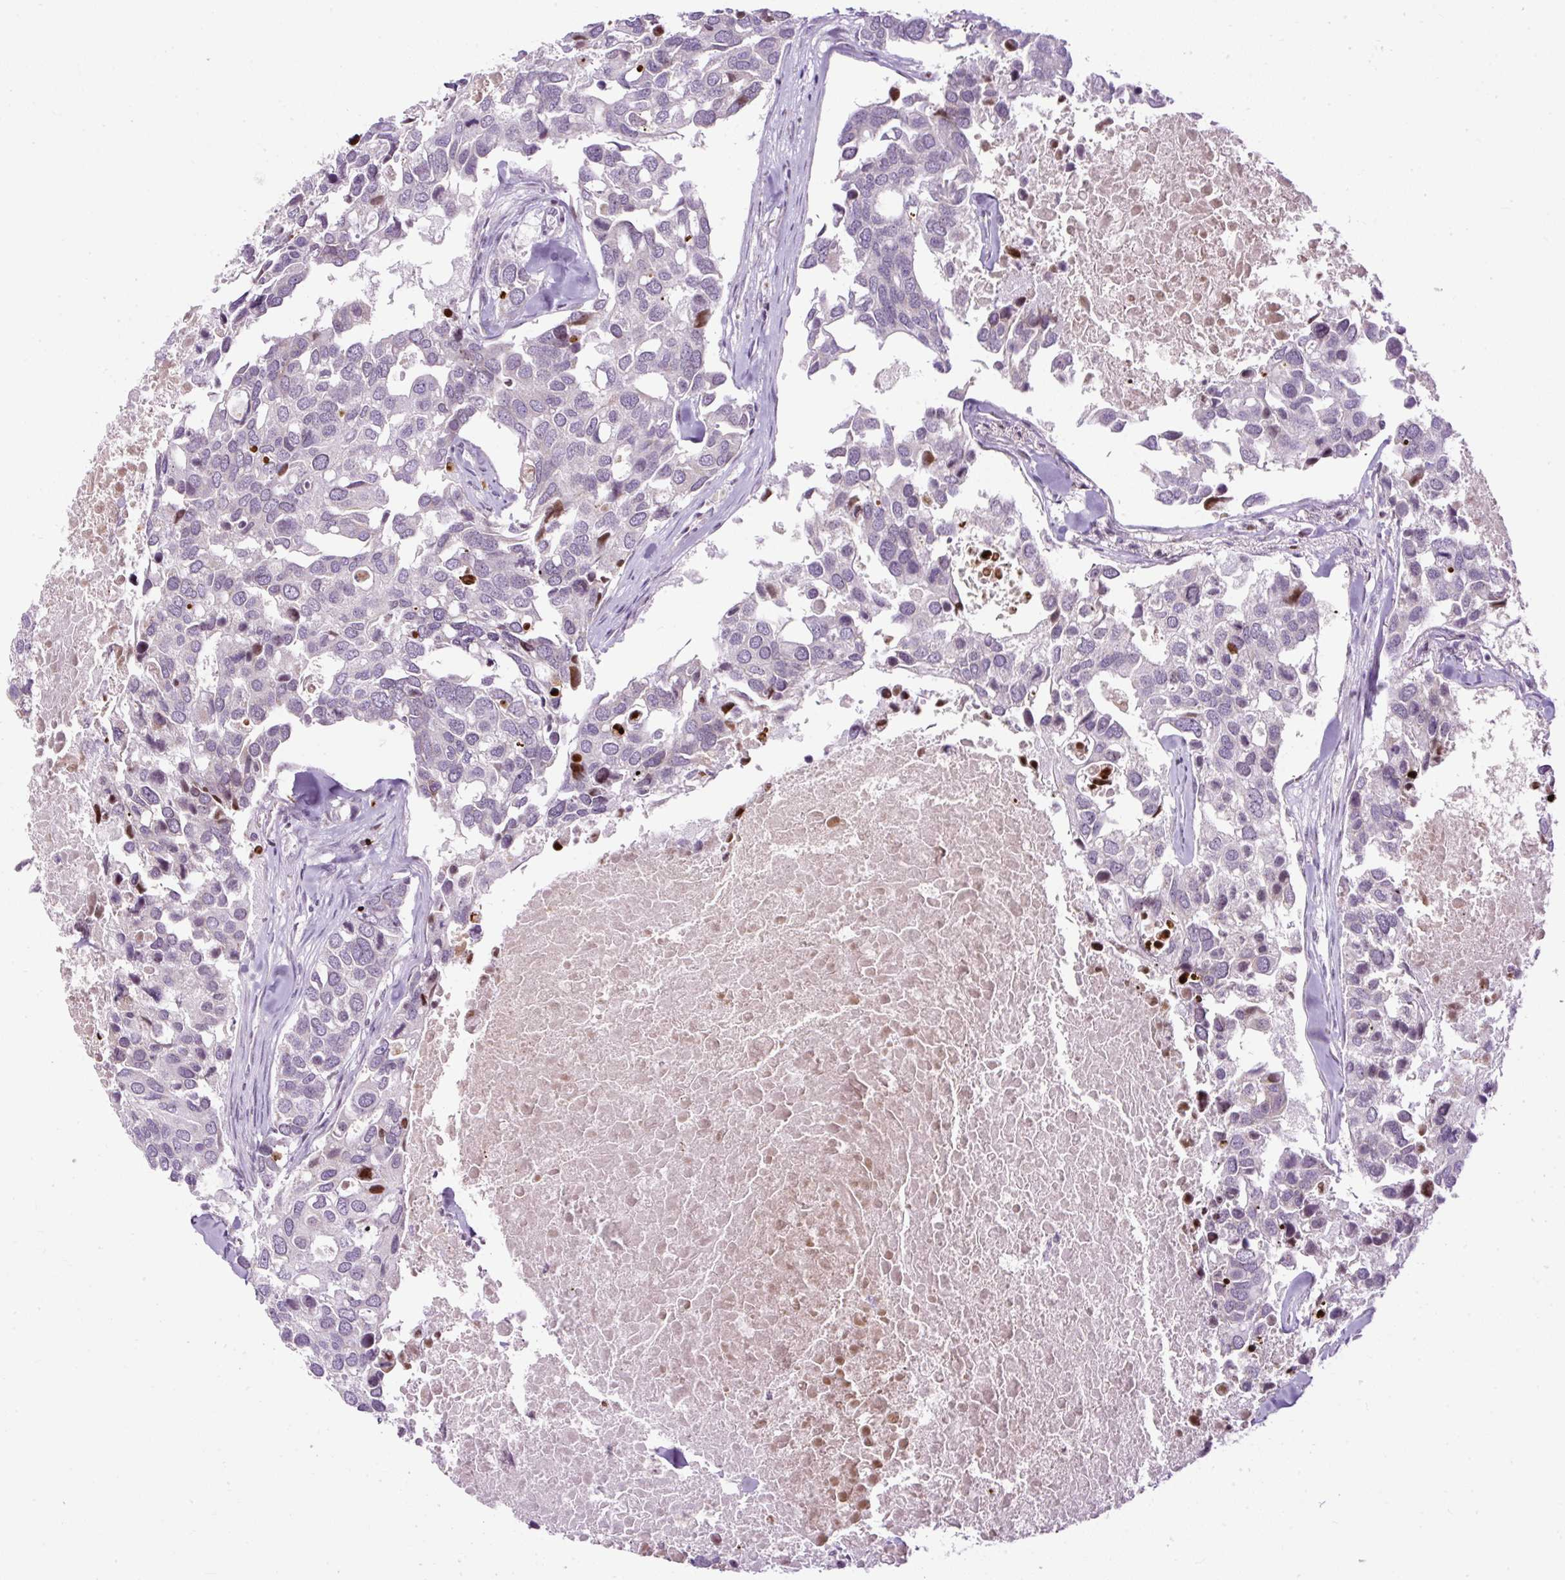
{"staining": {"intensity": "negative", "quantity": "none", "location": "none"}, "tissue": "breast cancer", "cell_type": "Tumor cells", "image_type": "cancer", "snomed": [{"axis": "morphology", "description": "Duct carcinoma"}, {"axis": "topography", "description": "Breast"}], "caption": "An image of breast cancer stained for a protein exhibits no brown staining in tumor cells. Brightfield microscopy of IHC stained with DAB (3,3'-diaminobenzidine) (brown) and hematoxylin (blue), captured at high magnification.", "gene": "FMC1", "patient": {"sex": "female", "age": 83}}